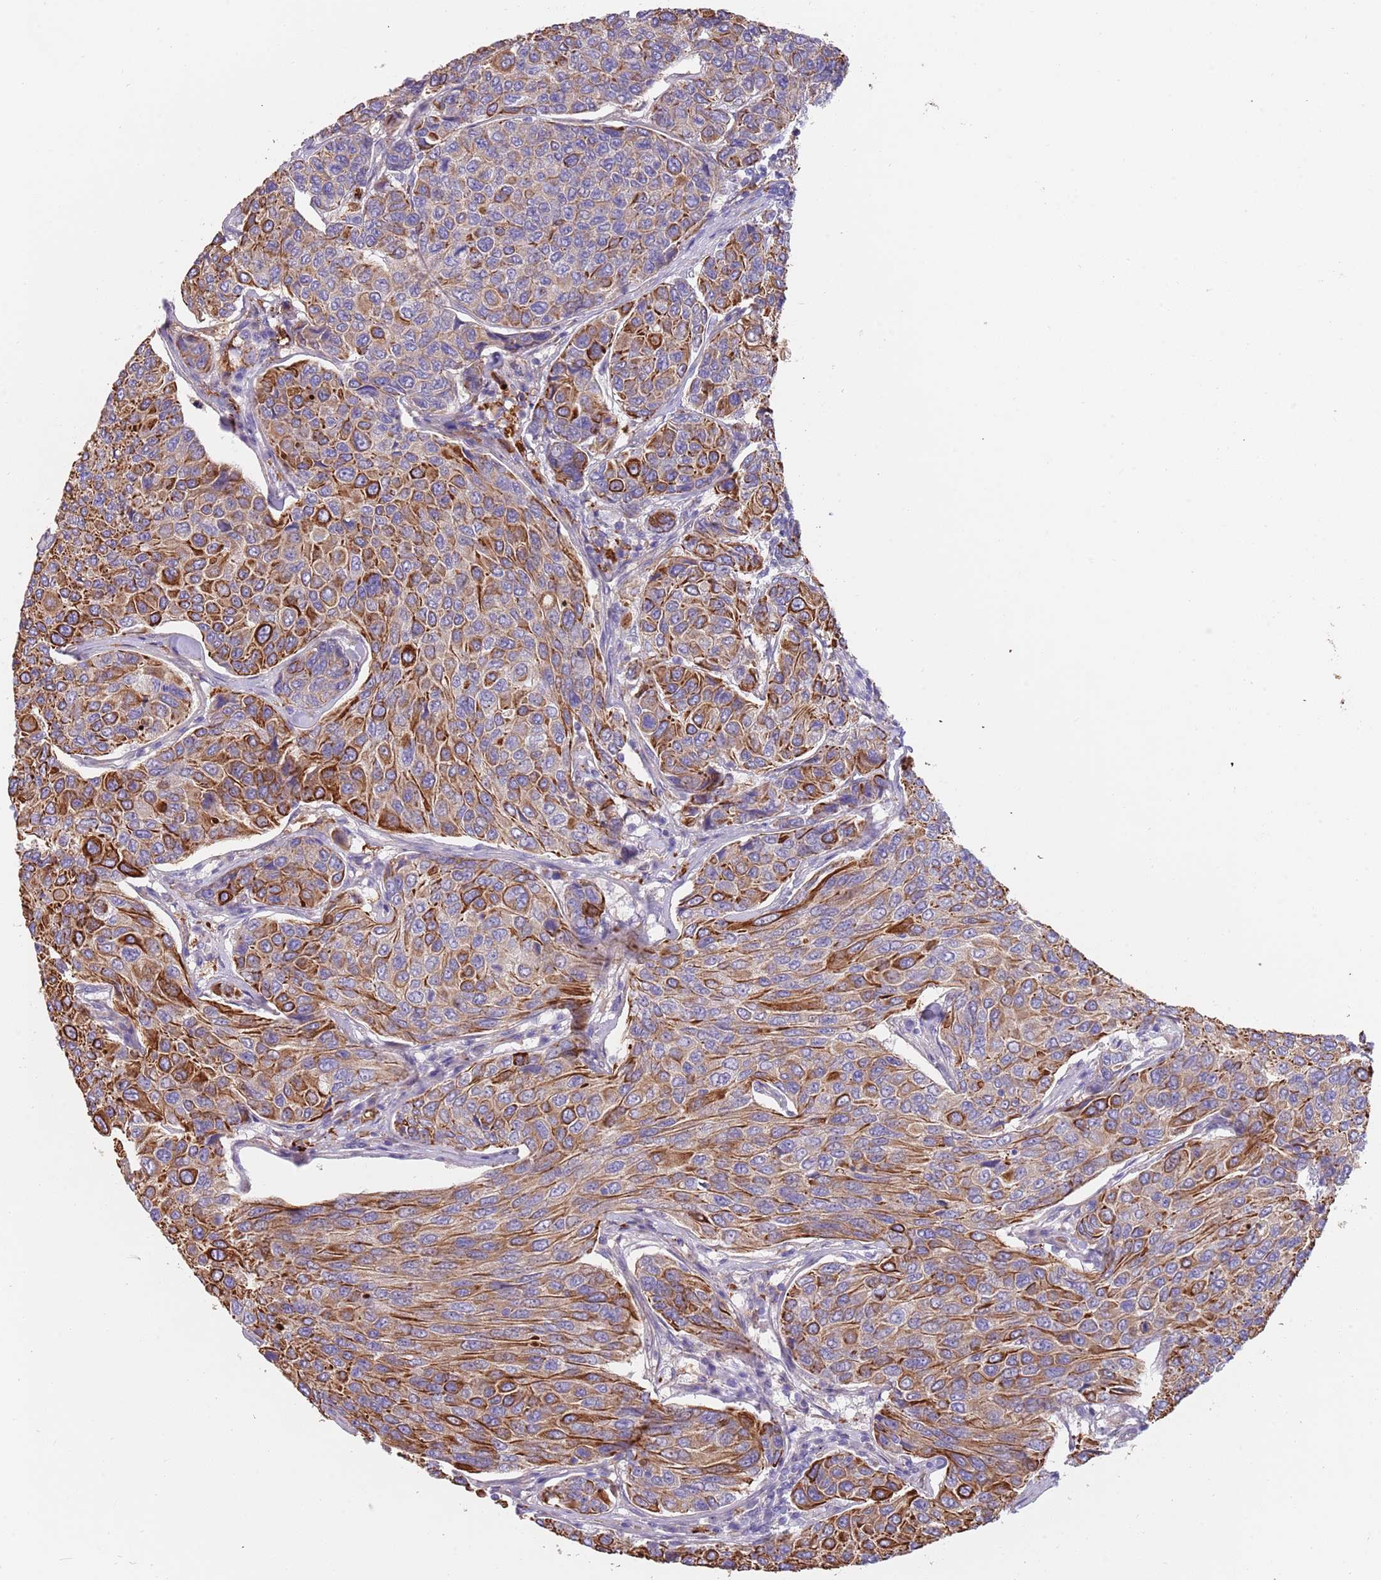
{"staining": {"intensity": "strong", "quantity": "25%-75%", "location": "cytoplasmic/membranous"}, "tissue": "breast cancer", "cell_type": "Tumor cells", "image_type": "cancer", "snomed": [{"axis": "morphology", "description": "Duct carcinoma"}, {"axis": "topography", "description": "Breast"}], "caption": "Immunohistochemistry (DAB (3,3'-diaminobenzidine)) staining of breast cancer displays strong cytoplasmic/membranous protein staining in about 25%-75% of tumor cells.", "gene": "MOGAT1", "patient": {"sex": "female", "age": 55}}